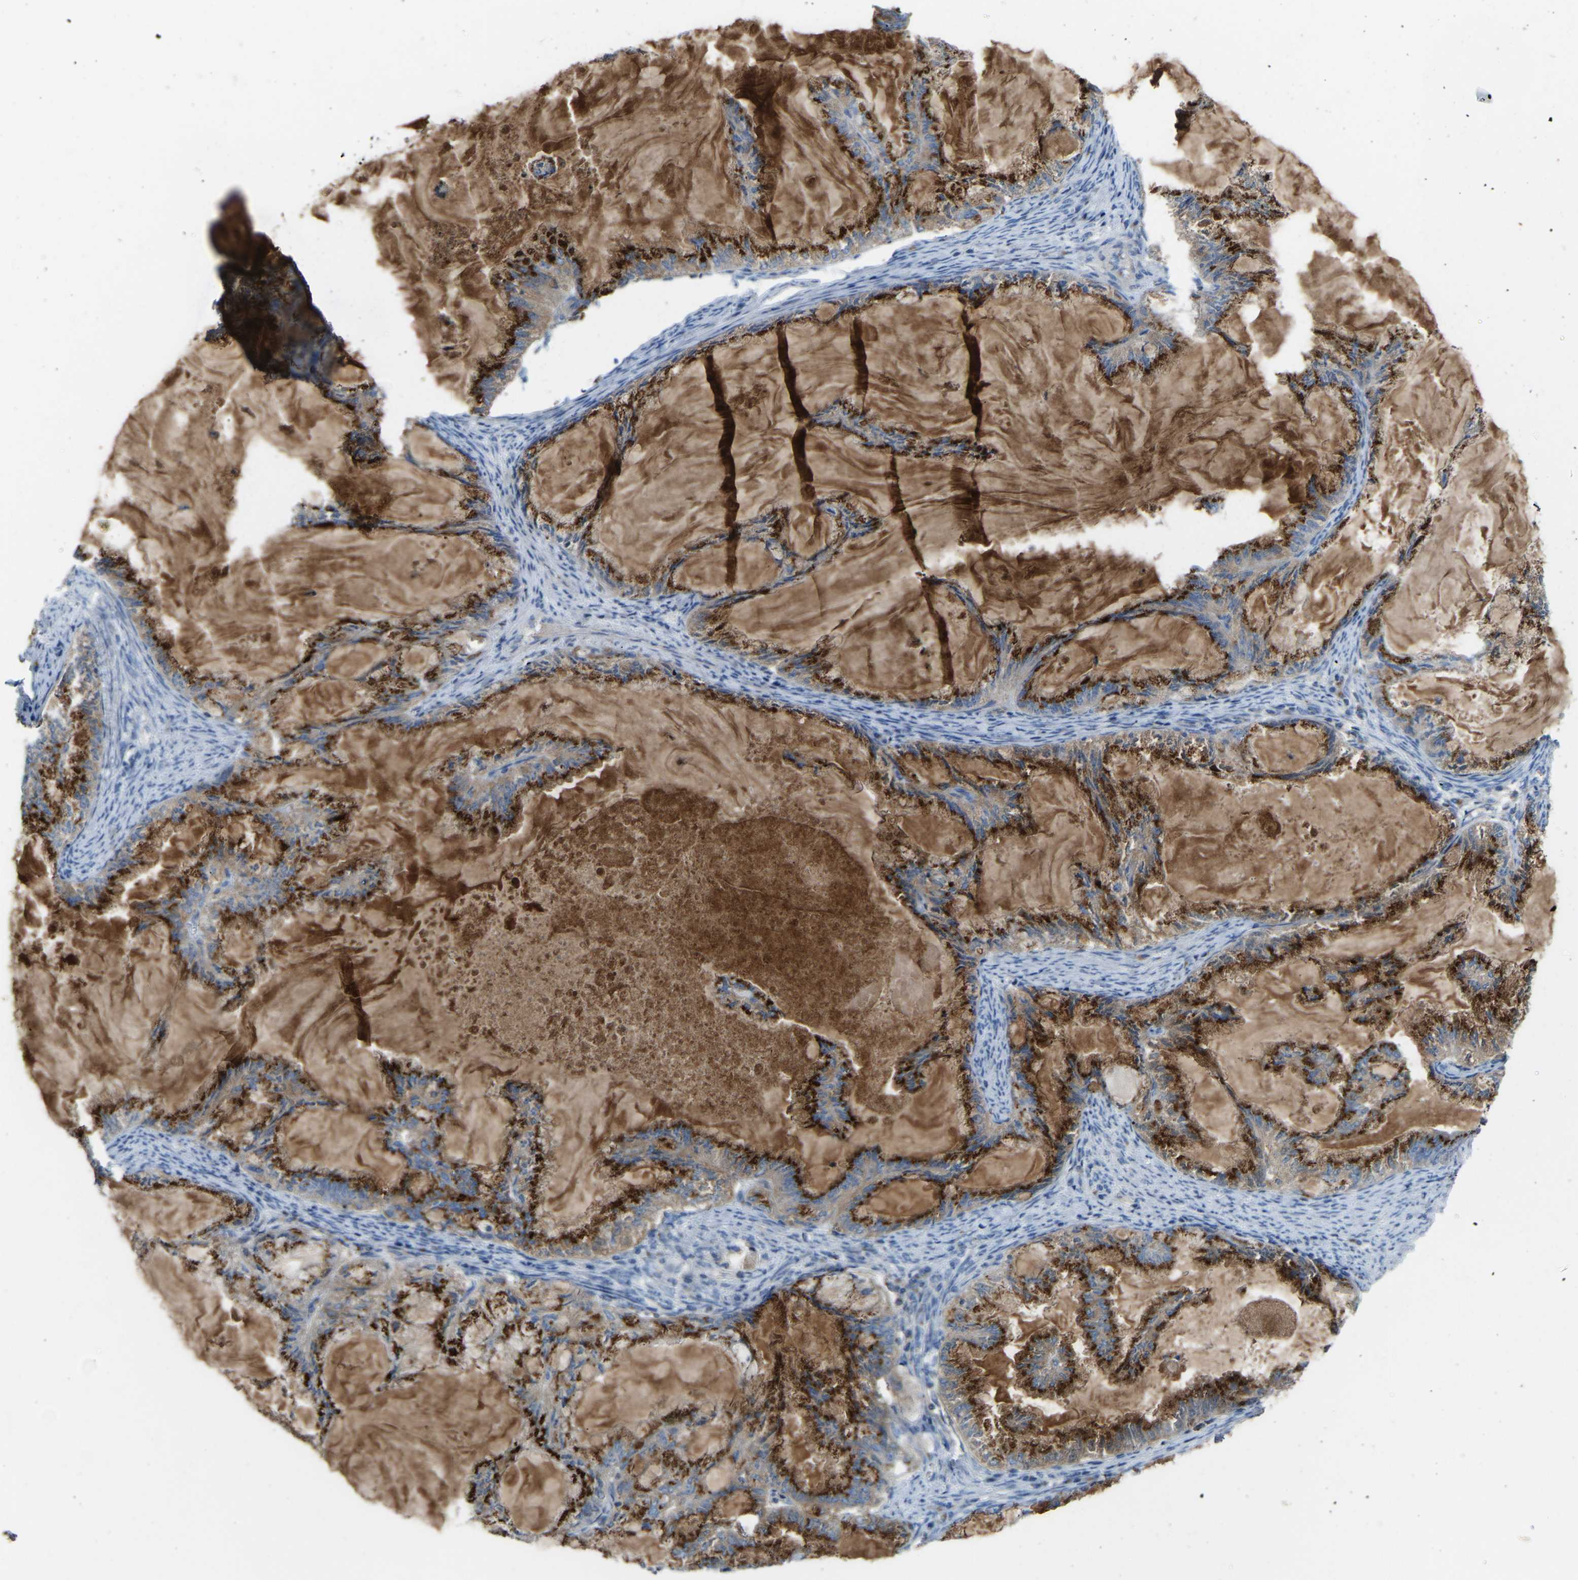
{"staining": {"intensity": "strong", "quantity": ">75%", "location": "cytoplasmic/membranous"}, "tissue": "endometrial cancer", "cell_type": "Tumor cells", "image_type": "cancer", "snomed": [{"axis": "morphology", "description": "Adenocarcinoma, NOS"}, {"axis": "topography", "description": "Endometrium"}], "caption": "Endometrial adenocarcinoma stained with a protein marker exhibits strong staining in tumor cells.", "gene": "CANT1", "patient": {"sex": "female", "age": 86}}